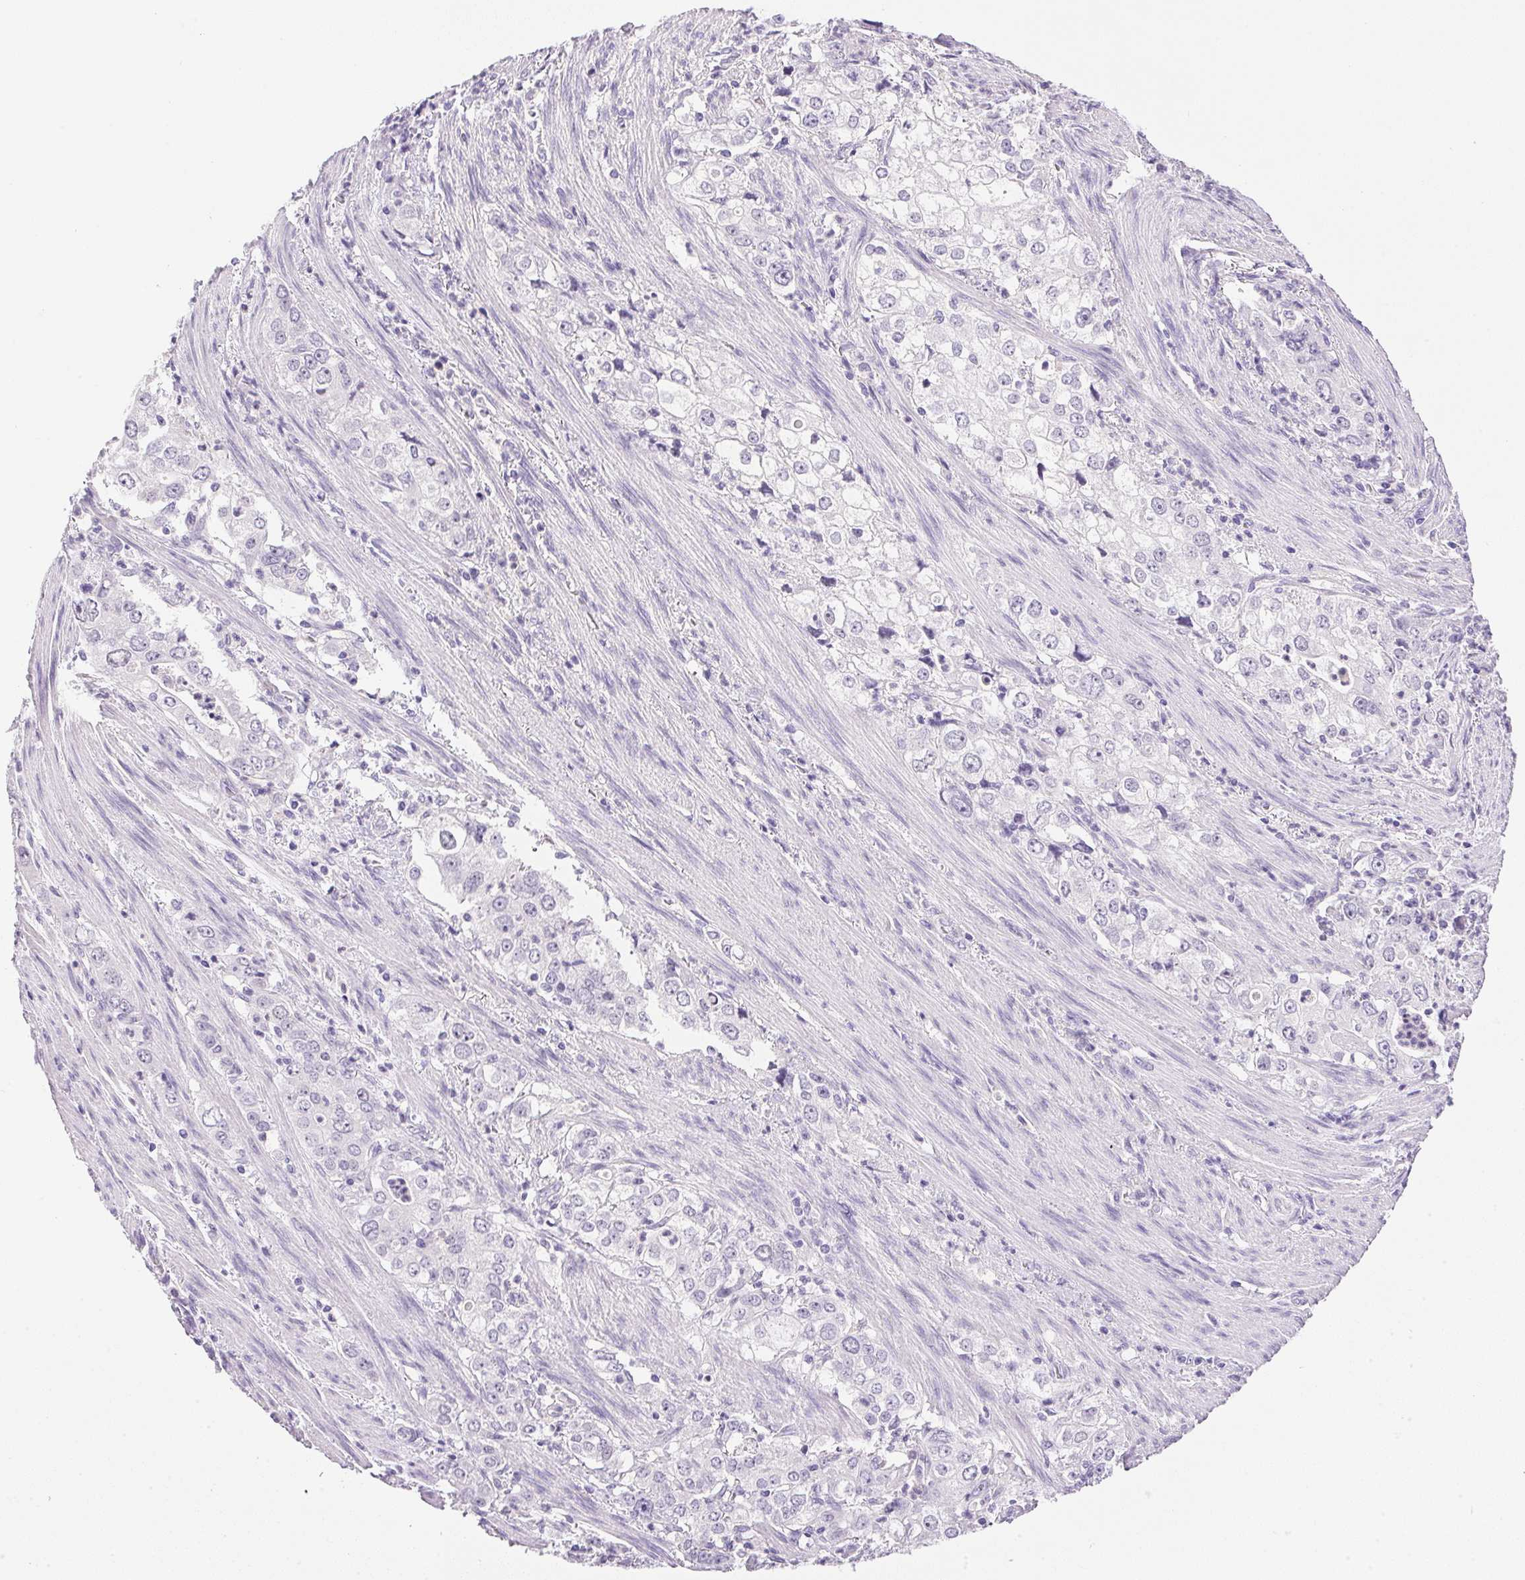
{"staining": {"intensity": "negative", "quantity": "none", "location": "none"}, "tissue": "stomach cancer", "cell_type": "Tumor cells", "image_type": "cancer", "snomed": [{"axis": "morphology", "description": "Adenocarcinoma, NOS"}, {"axis": "topography", "description": "Stomach, upper"}], "caption": "Stomach cancer (adenocarcinoma) was stained to show a protein in brown. There is no significant positivity in tumor cells.", "gene": "ATP6V0A4", "patient": {"sex": "male", "age": 75}}